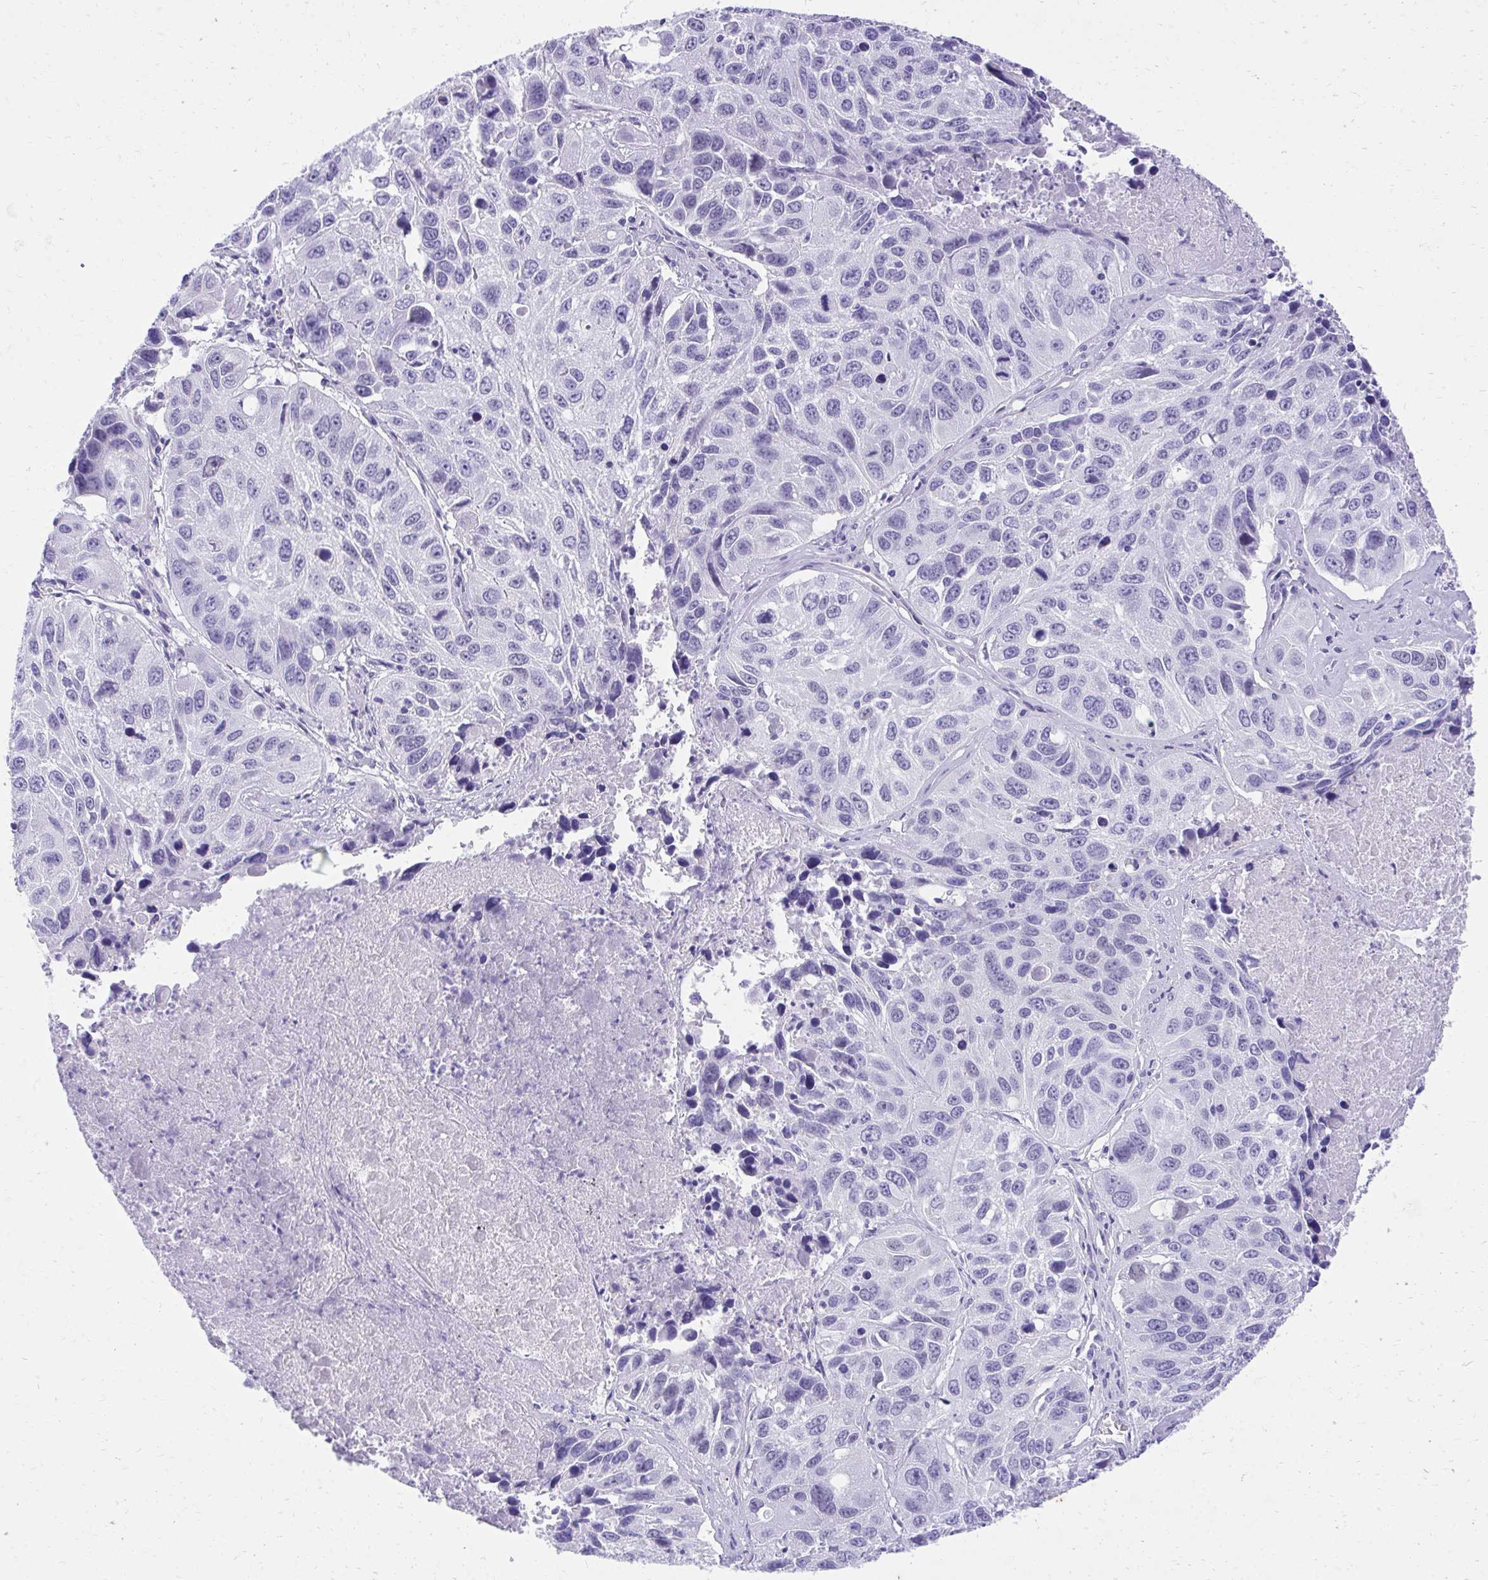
{"staining": {"intensity": "negative", "quantity": "none", "location": "none"}, "tissue": "lung cancer", "cell_type": "Tumor cells", "image_type": "cancer", "snomed": [{"axis": "morphology", "description": "Squamous cell carcinoma, NOS"}, {"axis": "topography", "description": "Lung"}], "caption": "Histopathology image shows no significant protein staining in tumor cells of lung cancer. (DAB (3,3'-diaminobenzidine) IHC with hematoxylin counter stain).", "gene": "KLK1", "patient": {"sex": "female", "age": 61}}